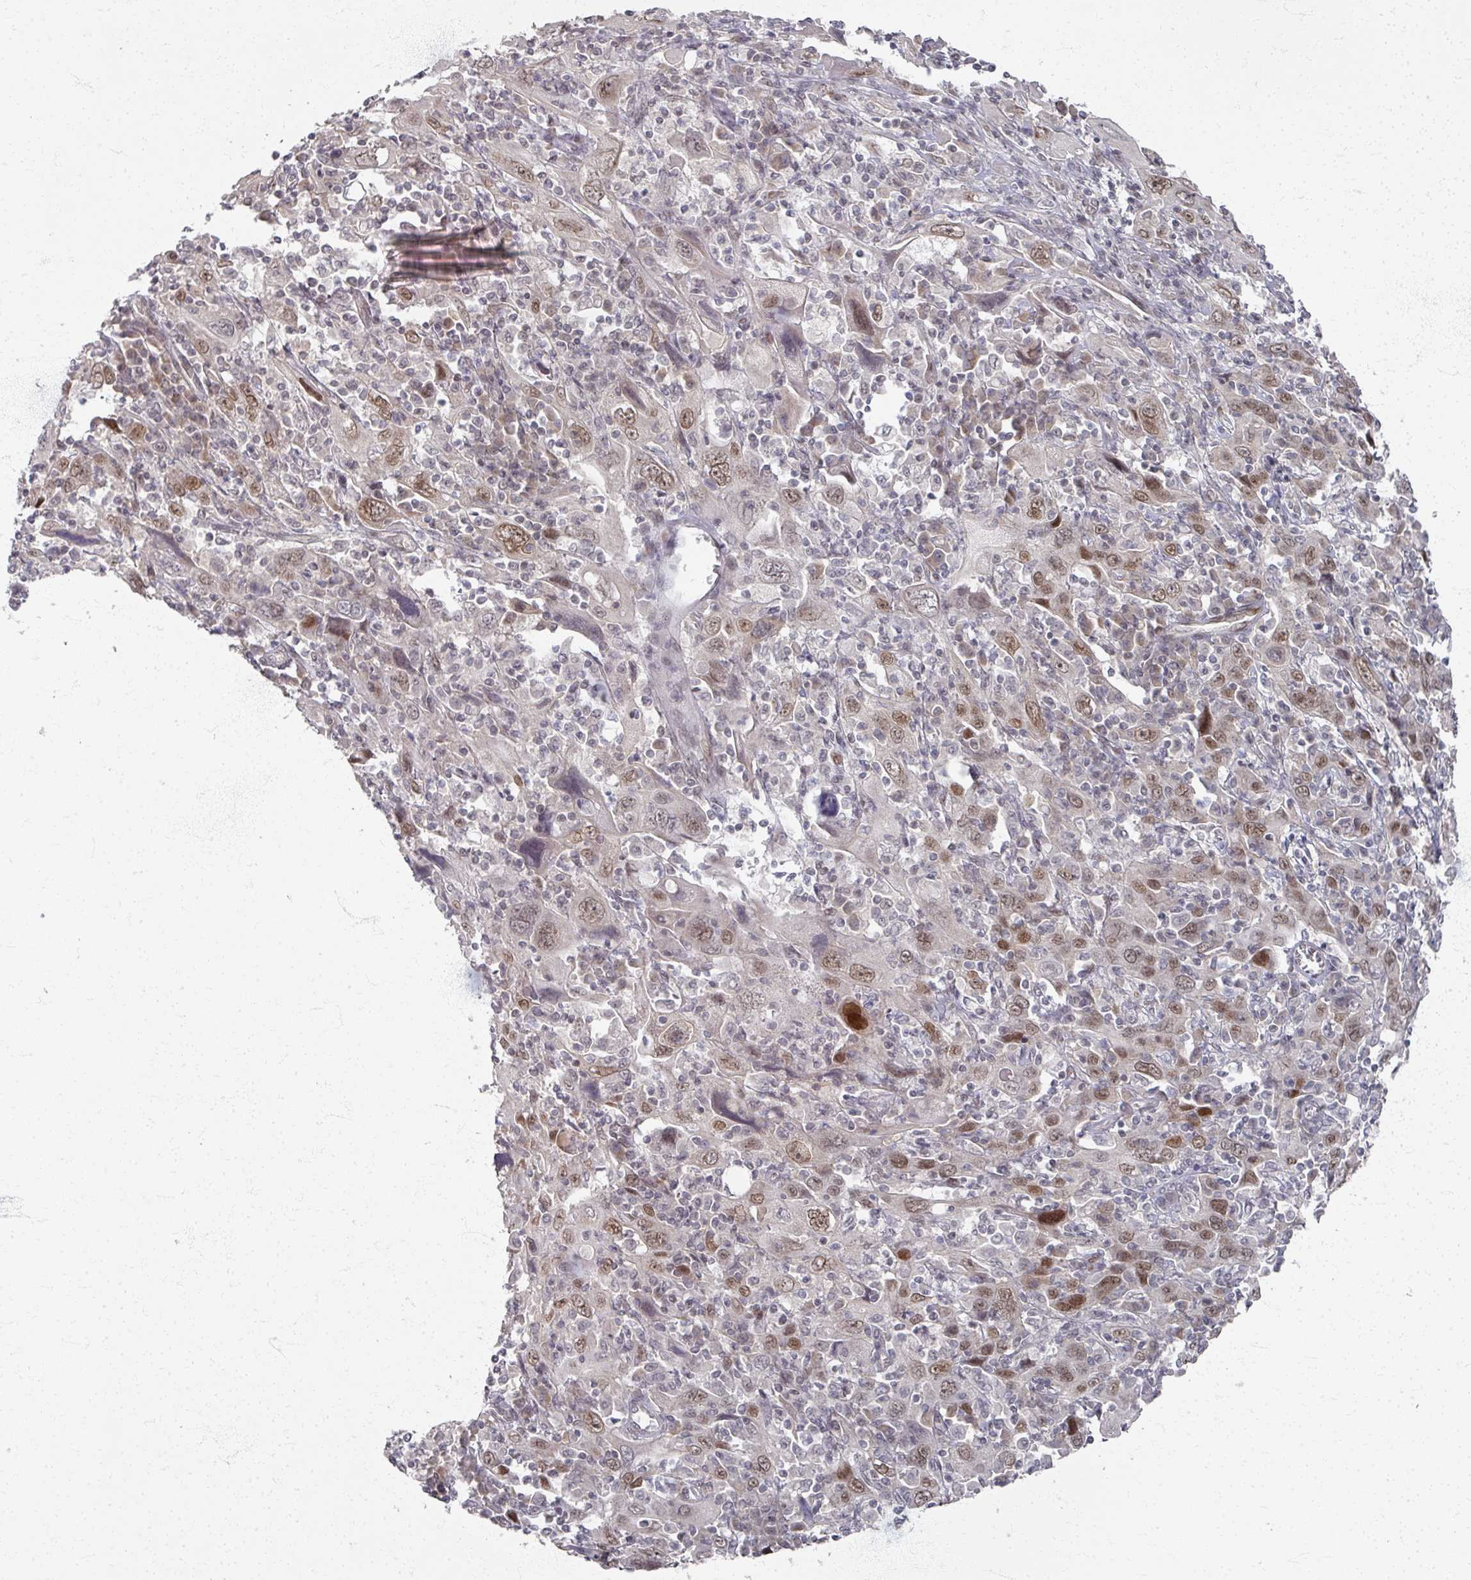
{"staining": {"intensity": "moderate", "quantity": ">75%", "location": "nuclear"}, "tissue": "cervical cancer", "cell_type": "Tumor cells", "image_type": "cancer", "snomed": [{"axis": "morphology", "description": "Squamous cell carcinoma, NOS"}, {"axis": "topography", "description": "Cervix"}], "caption": "Moderate nuclear positivity is identified in about >75% of tumor cells in cervical squamous cell carcinoma. (DAB (3,3'-diaminobenzidine) = brown stain, brightfield microscopy at high magnification).", "gene": "PSKH1", "patient": {"sex": "female", "age": 46}}